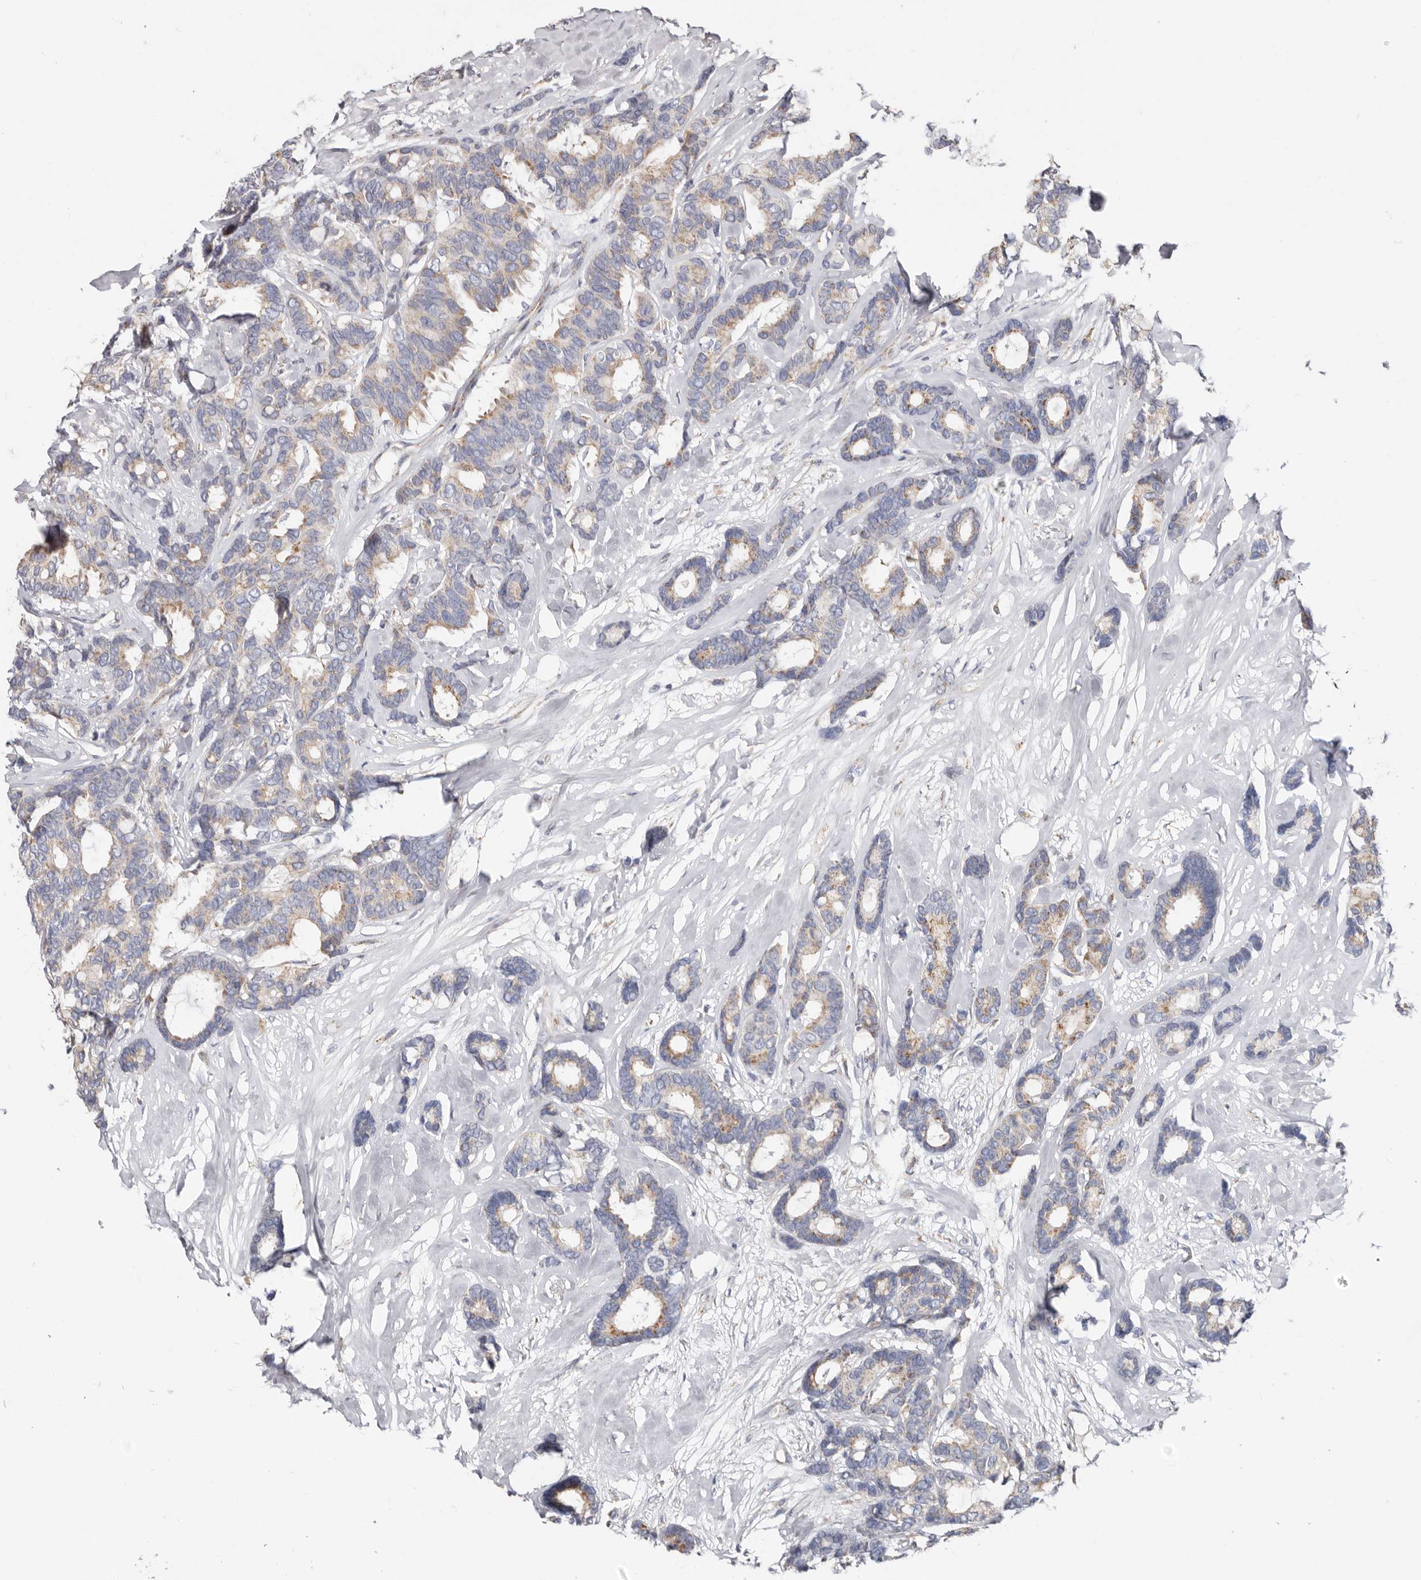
{"staining": {"intensity": "moderate", "quantity": "25%-75%", "location": "cytoplasmic/membranous"}, "tissue": "breast cancer", "cell_type": "Tumor cells", "image_type": "cancer", "snomed": [{"axis": "morphology", "description": "Duct carcinoma"}, {"axis": "topography", "description": "Breast"}], "caption": "Moderate cytoplasmic/membranous protein positivity is seen in about 25%-75% of tumor cells in infiltrating ductal carcinoma (breast).", "gene": "RSPO2", "patient": {"sex": "female", "age": 87}}